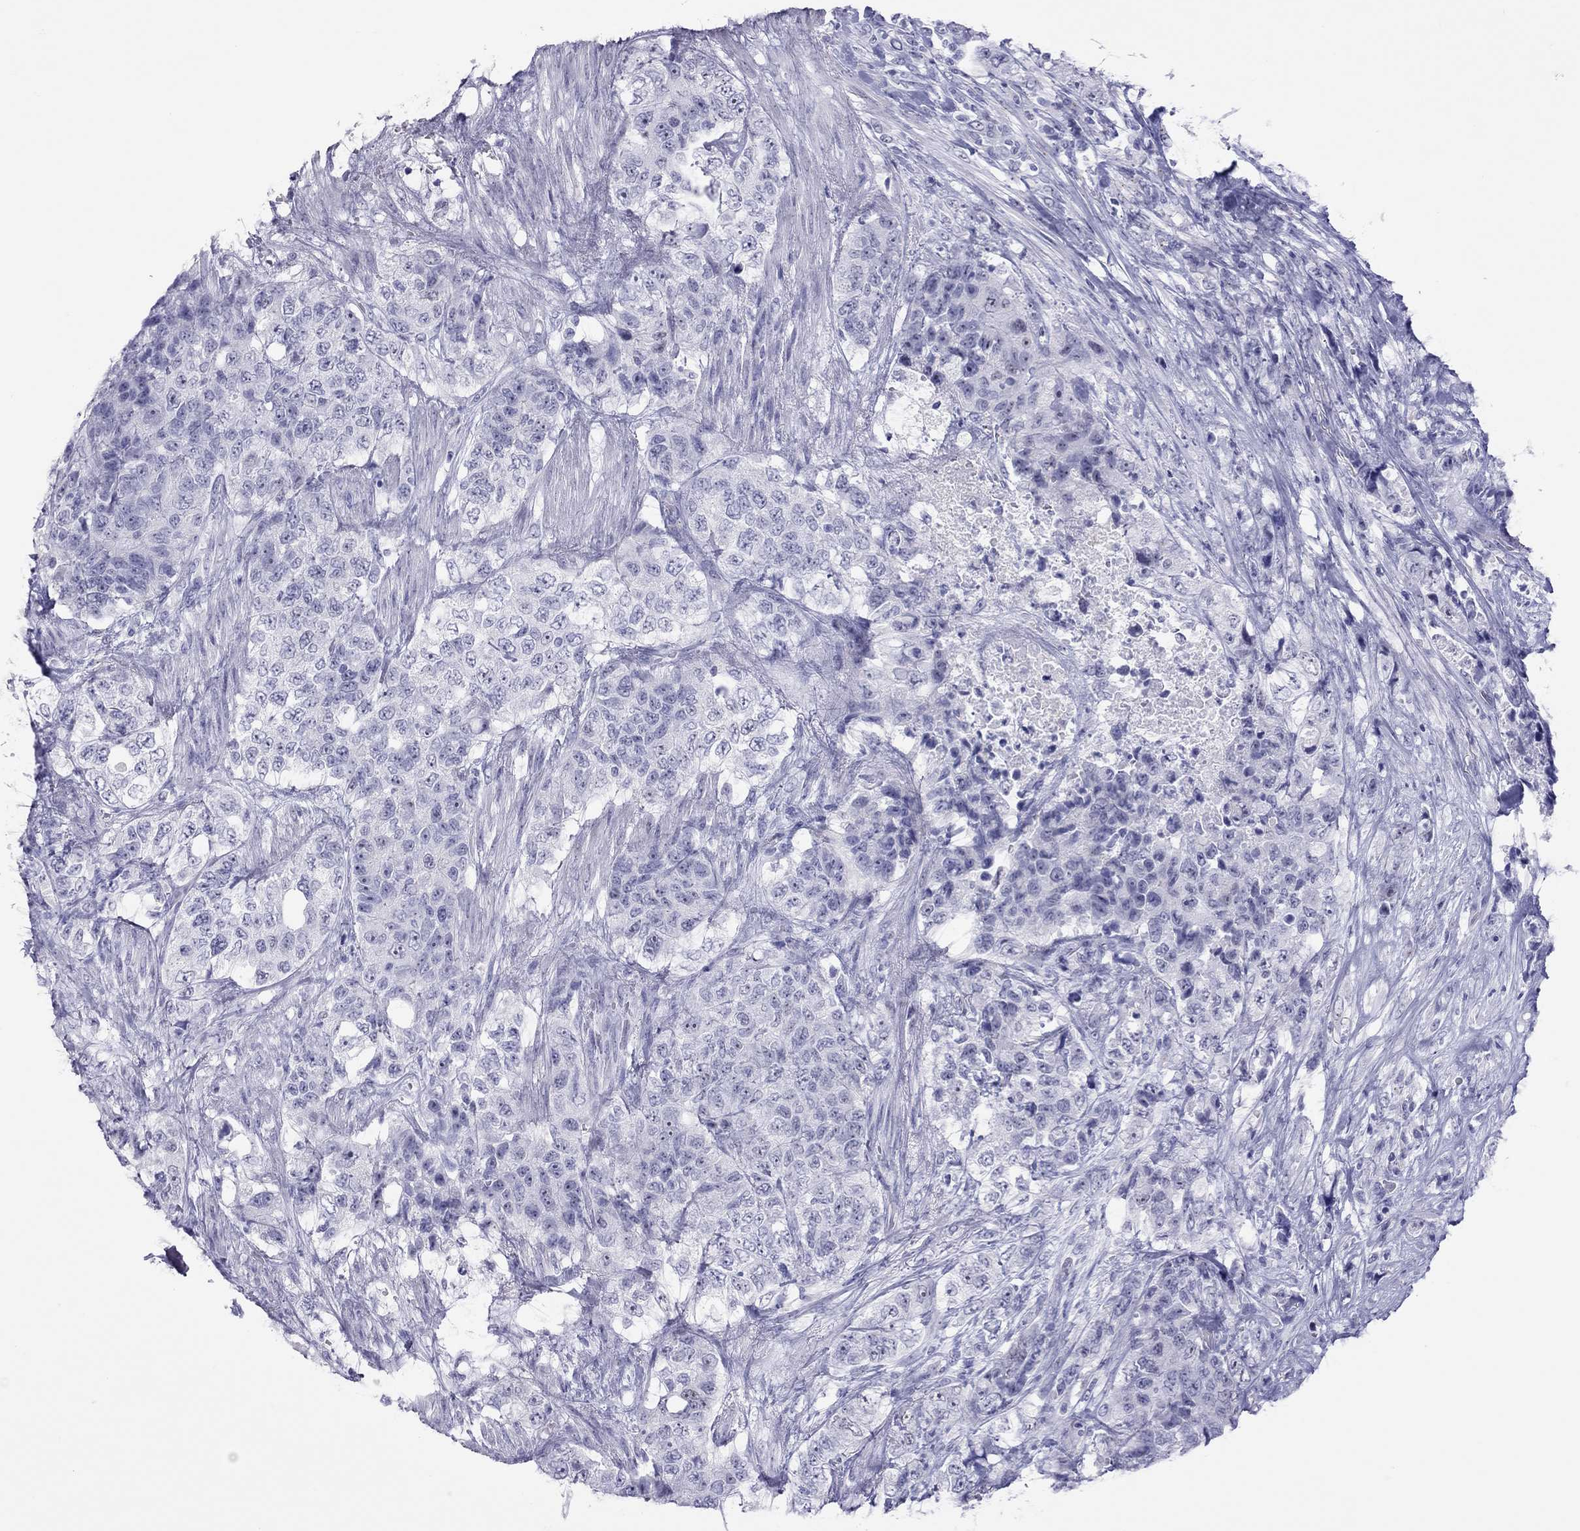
{"staining": {"intensity": "negative", "quantity": "none", "location": "none"}, "tissue": "urothelial cancer", "cell_type": "Tumor cells", "image_type": "cancer", "snomed": [{"axis": "morphology", "description": "Urothelial carcinoma, High grade"}, {"axis": "topography", "description": "Urinary bladder"}], "caption": "A high-resolution photomicrograph shows immunohistochemistry staining of high-grade urothelial carcinoma, which reveals no significant positivity in tumor cells.", "gene": "STAG3", "patient": {"sex": "female", "age": 78}}